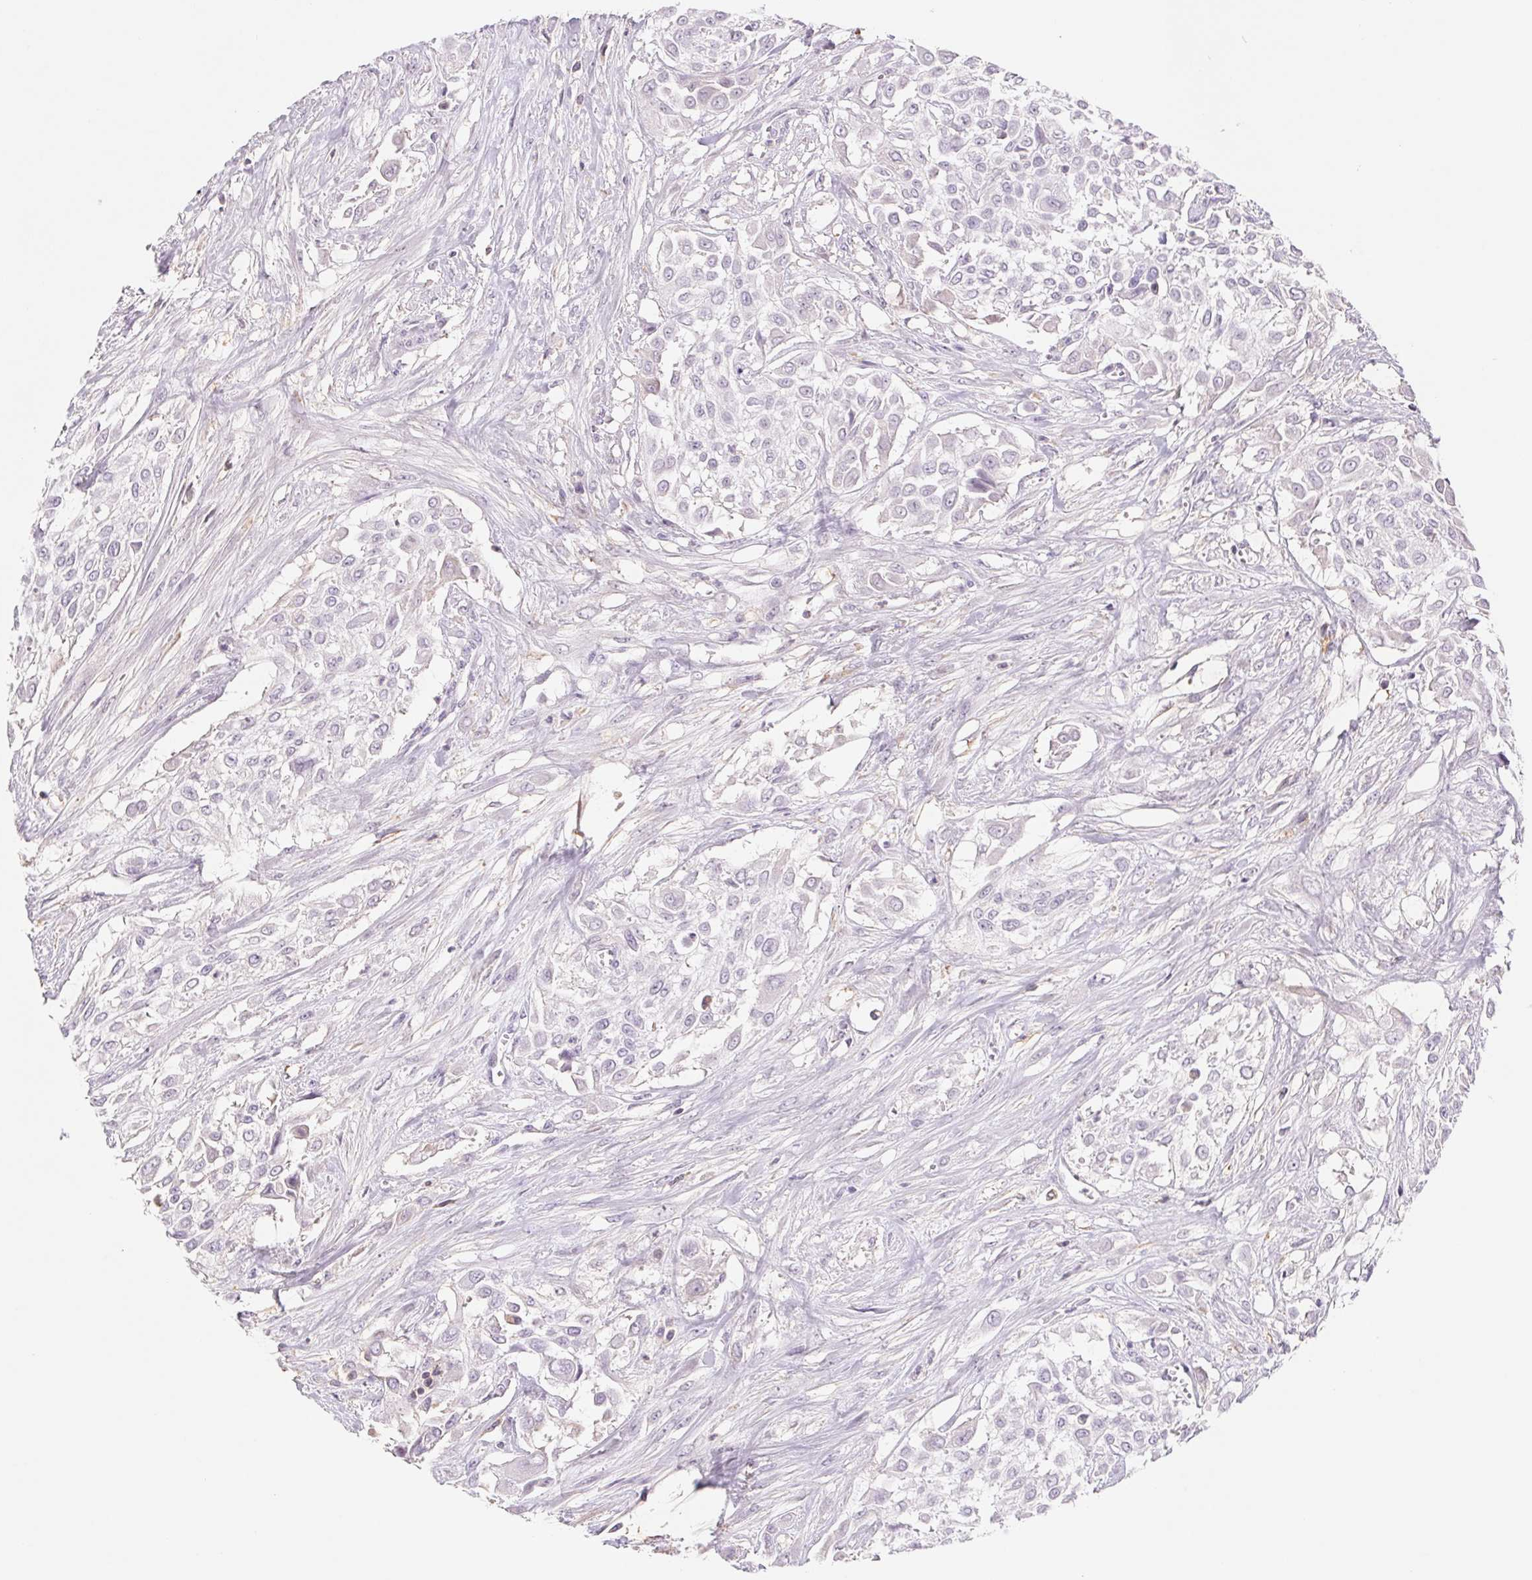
{"staining": {"intensity": "negative", "quantity": "none", "location": "none"}, "tissue": "urothelial cancer", "cell_type": "Tumor cells", "image_type": "cancer", "snomed": [{"axis": "morphology", "description": "Urothelial carcinoma, High grade"}, {"axis": "topography", "description": "Urinary bladder"}], "caption": "DAB (3,3'-diaminobenzidine) immunohistochemical staining of human urothelial cancer reveals no significant positivity in tumor cells.", "gene": "KIF26A", "patient": {"sex": "male", "age": 57}}